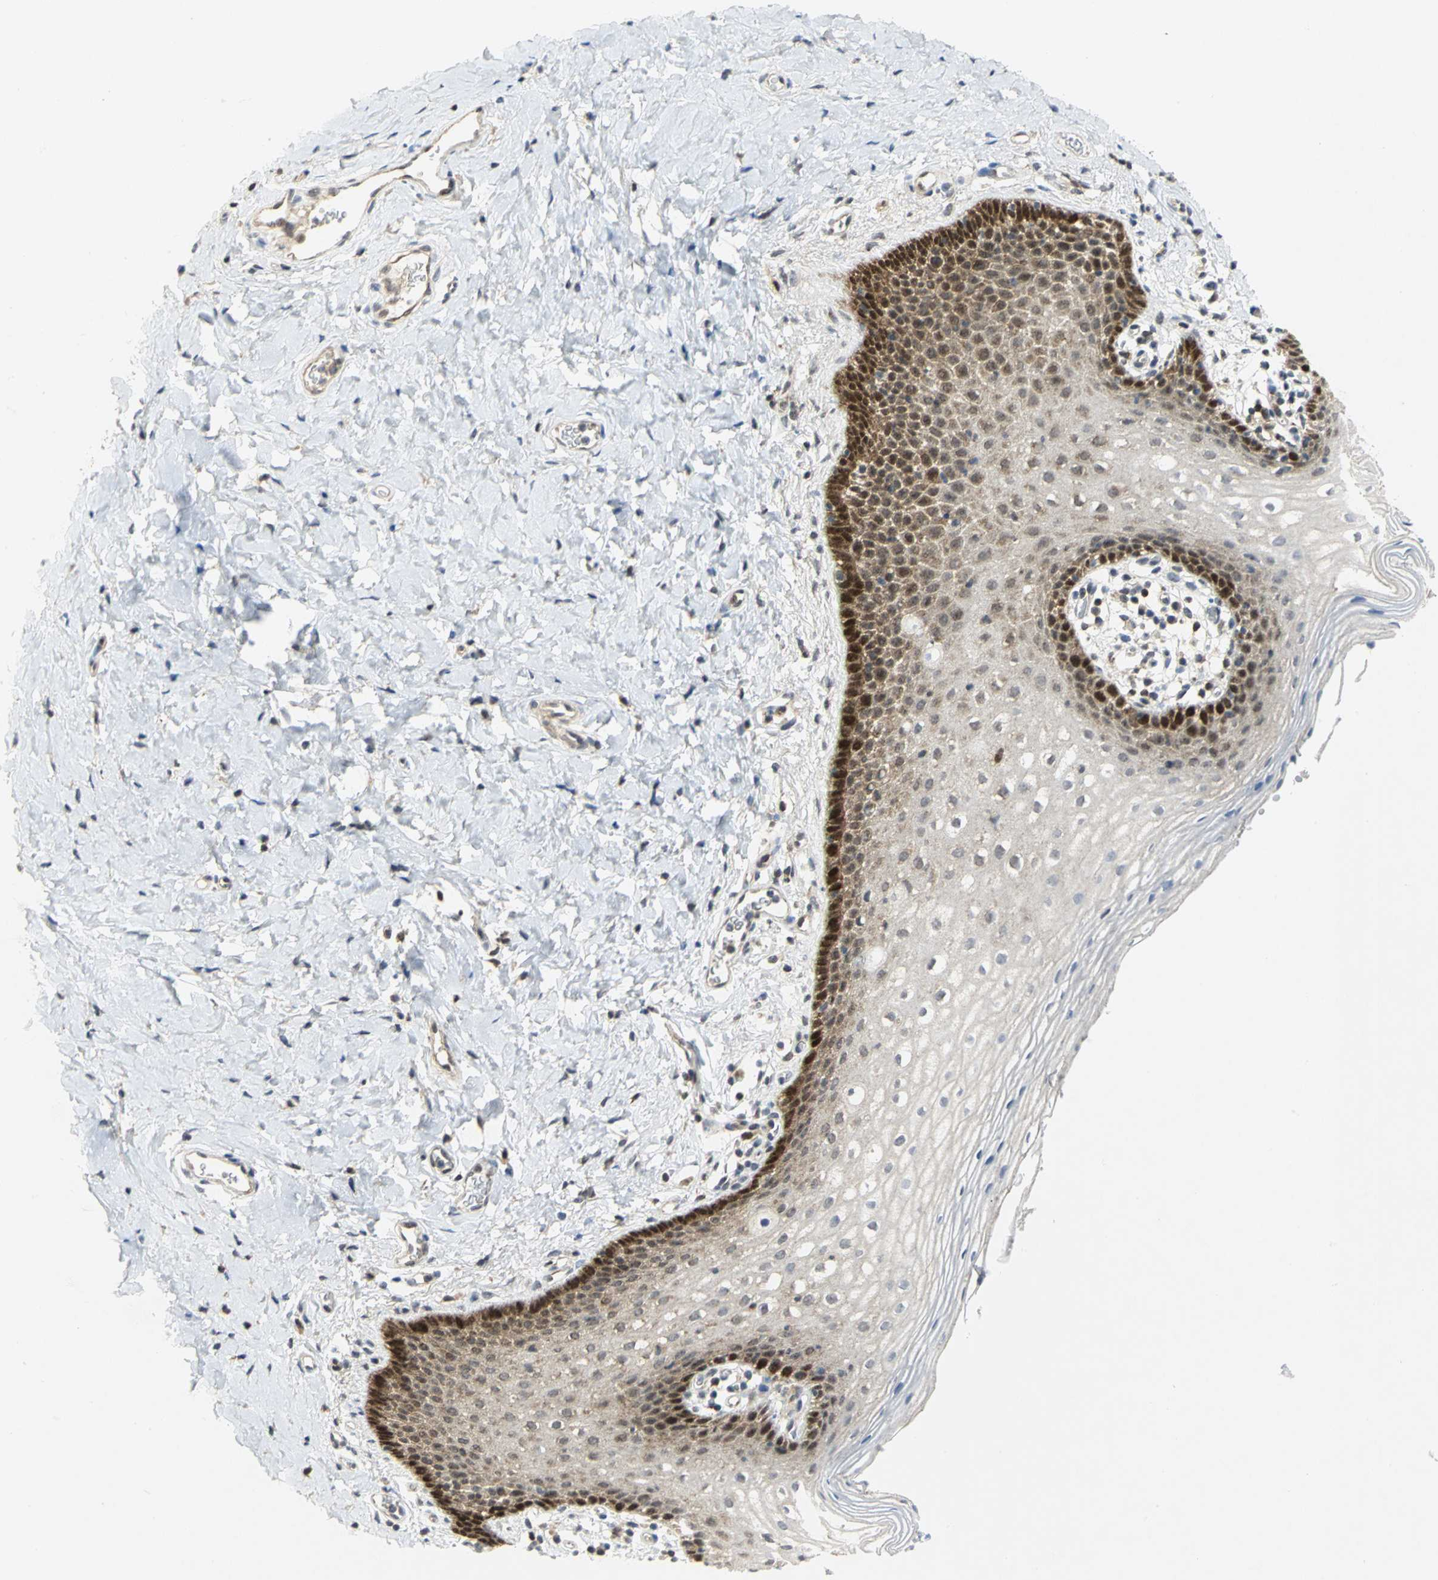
{"staining": {"intensity": "strong", "quantity": "<25%", "location": "nuclear"}, "tissue": "vagina", "cell_type": "Squamous epithelial cells", "image_type": "normal", "snomed": [{"axis": "morphology", "description": "Normal tissue, NOS"}, {"axis": "topography", "description": "Vagina"}], "caption": "A micrograph showing strong nuclear positivity in approximately <25% of squamous epithelial cells in normal vagina, as visualized by brown immunohistochemical staining.", "gene": "PPIA", "patient": {"sex": "female", "age": 55}}